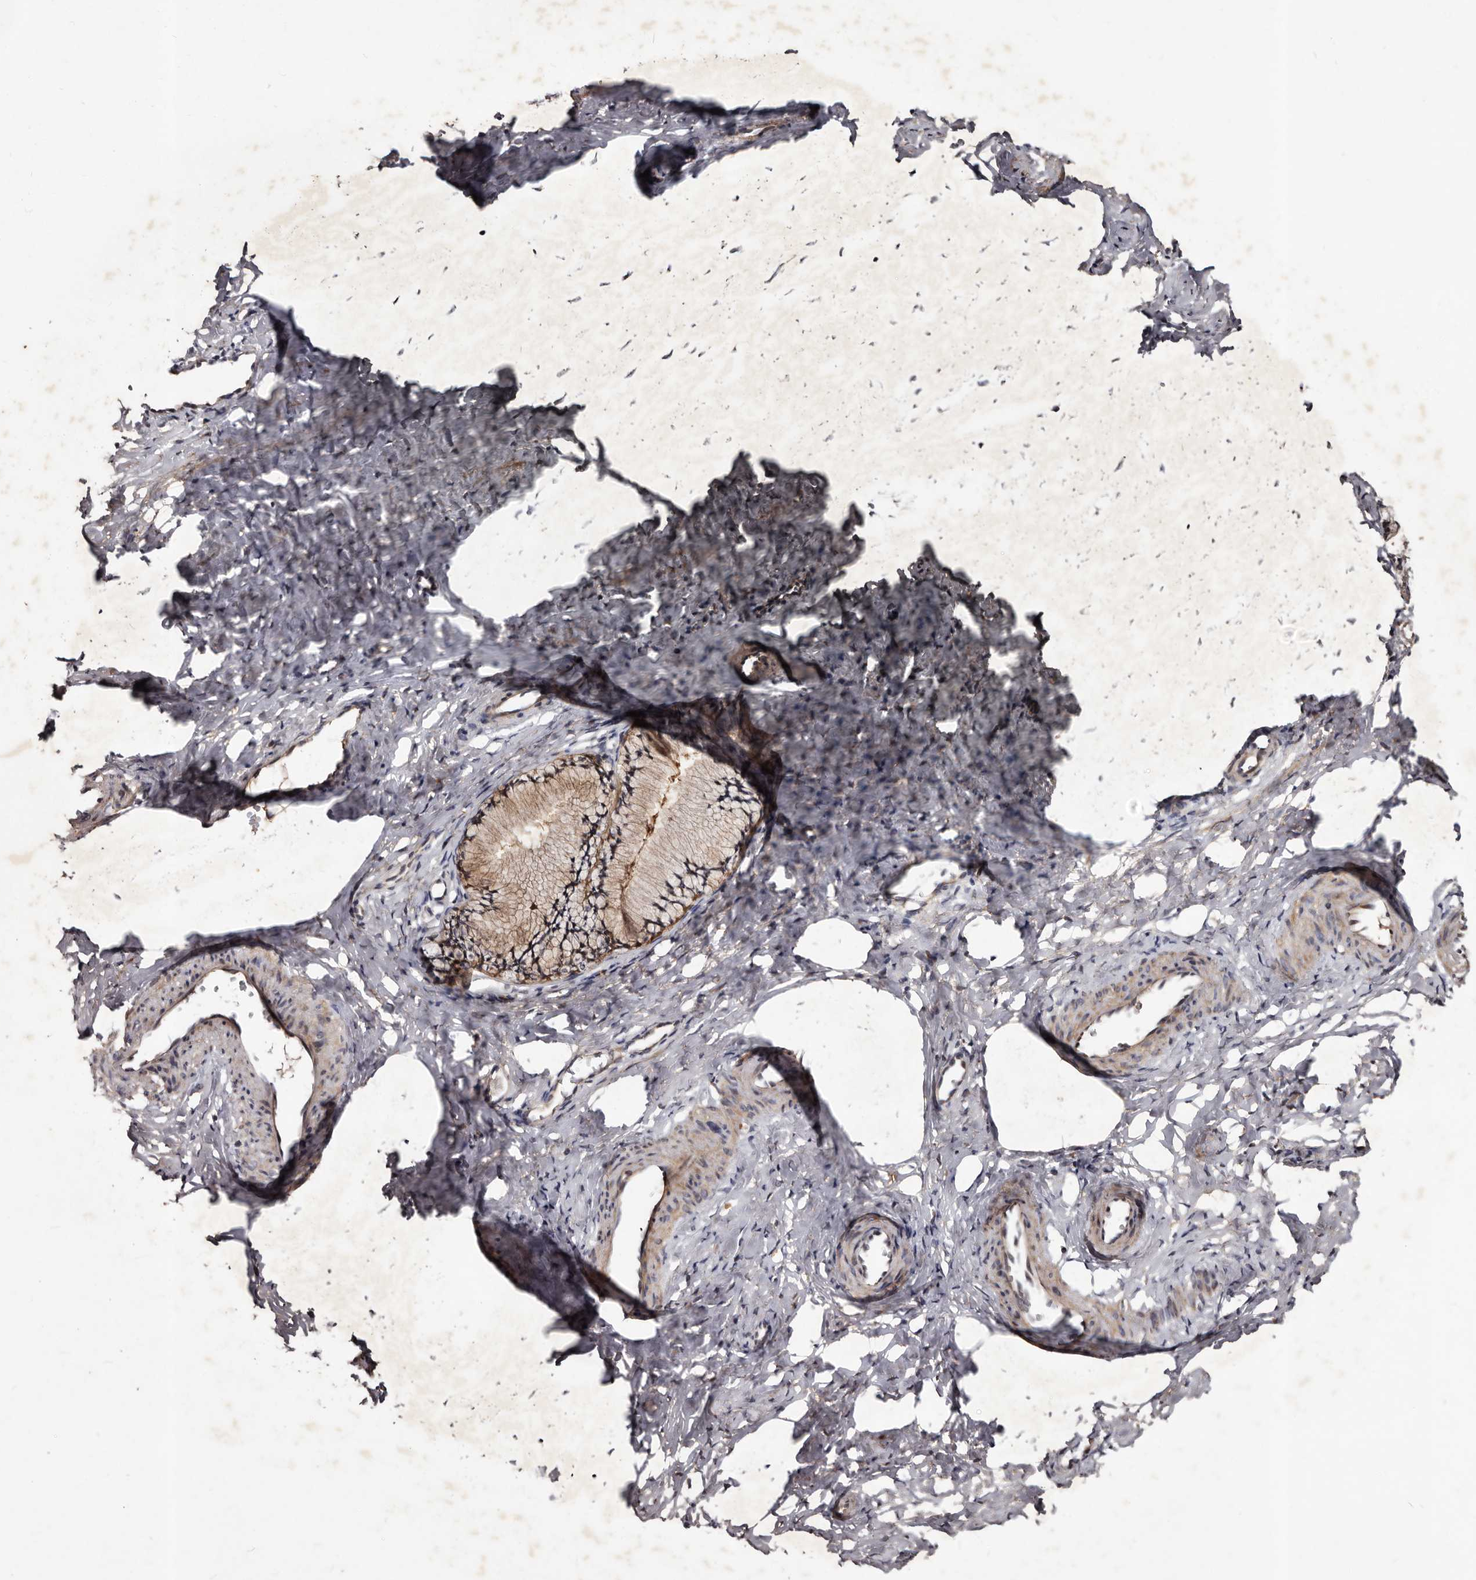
{"staining": {"intensity": "moderate", "quantity": "25%-75%", "location": "cytoplasmic/membranous"}, "tissue": "cervix", "cell_type": "Glandular cells", "image_type": "normal", "snomed": [{"axis": "morphology", "description": "Normal tissue, NOS"}, {"axis": "topography", "description": "Cervix"}], "caption": "This photomicrograph reveals IHC staining of benign human cervix, with medium moderate cytoplasmic/membranous positivity in about 25%-75% of glandular cells.", "gene": "MKRN3", "patient": {"sex": "female", "age": 27}}